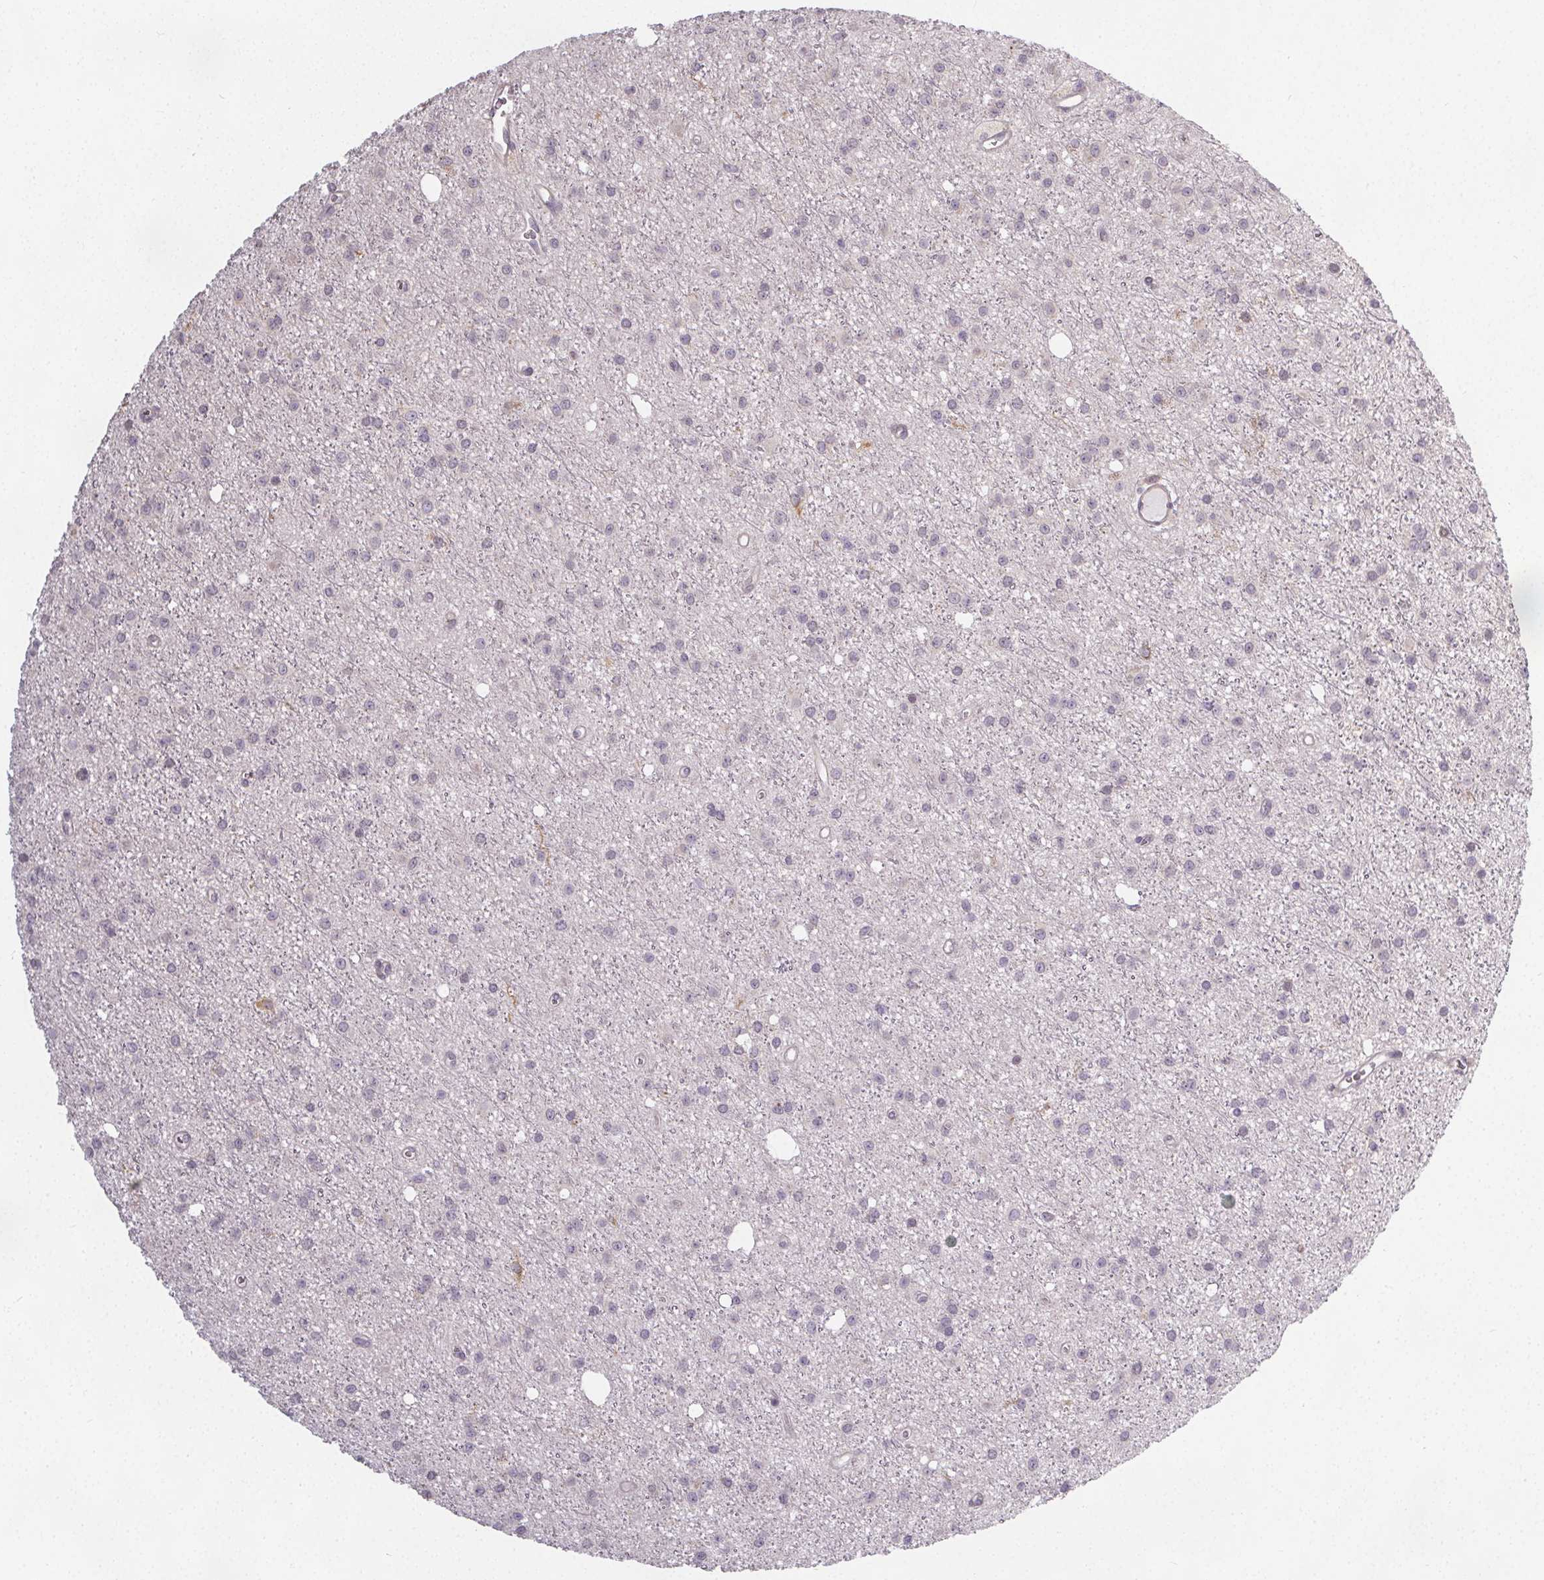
{"staining": {"intensity": "negative", "quantity": "none", "location": "none"}, "tissue": "glioma", "cell_type": "Tumor cells", "image_type": "cancer", "snomed": [{"axis": "morphology", "description": "Glioma, malignant, Low grade"}, {"axis": "topography", "description": "Brain"}], "caption": "DAB (3,3'-diaminobenzidine) immunohistochemical staining of low-grade glioma (malignant) exhibits no significant expression in tumor cells.", "gene": "SLC26A2", "patient": {"sex": "male", "age": 27}}